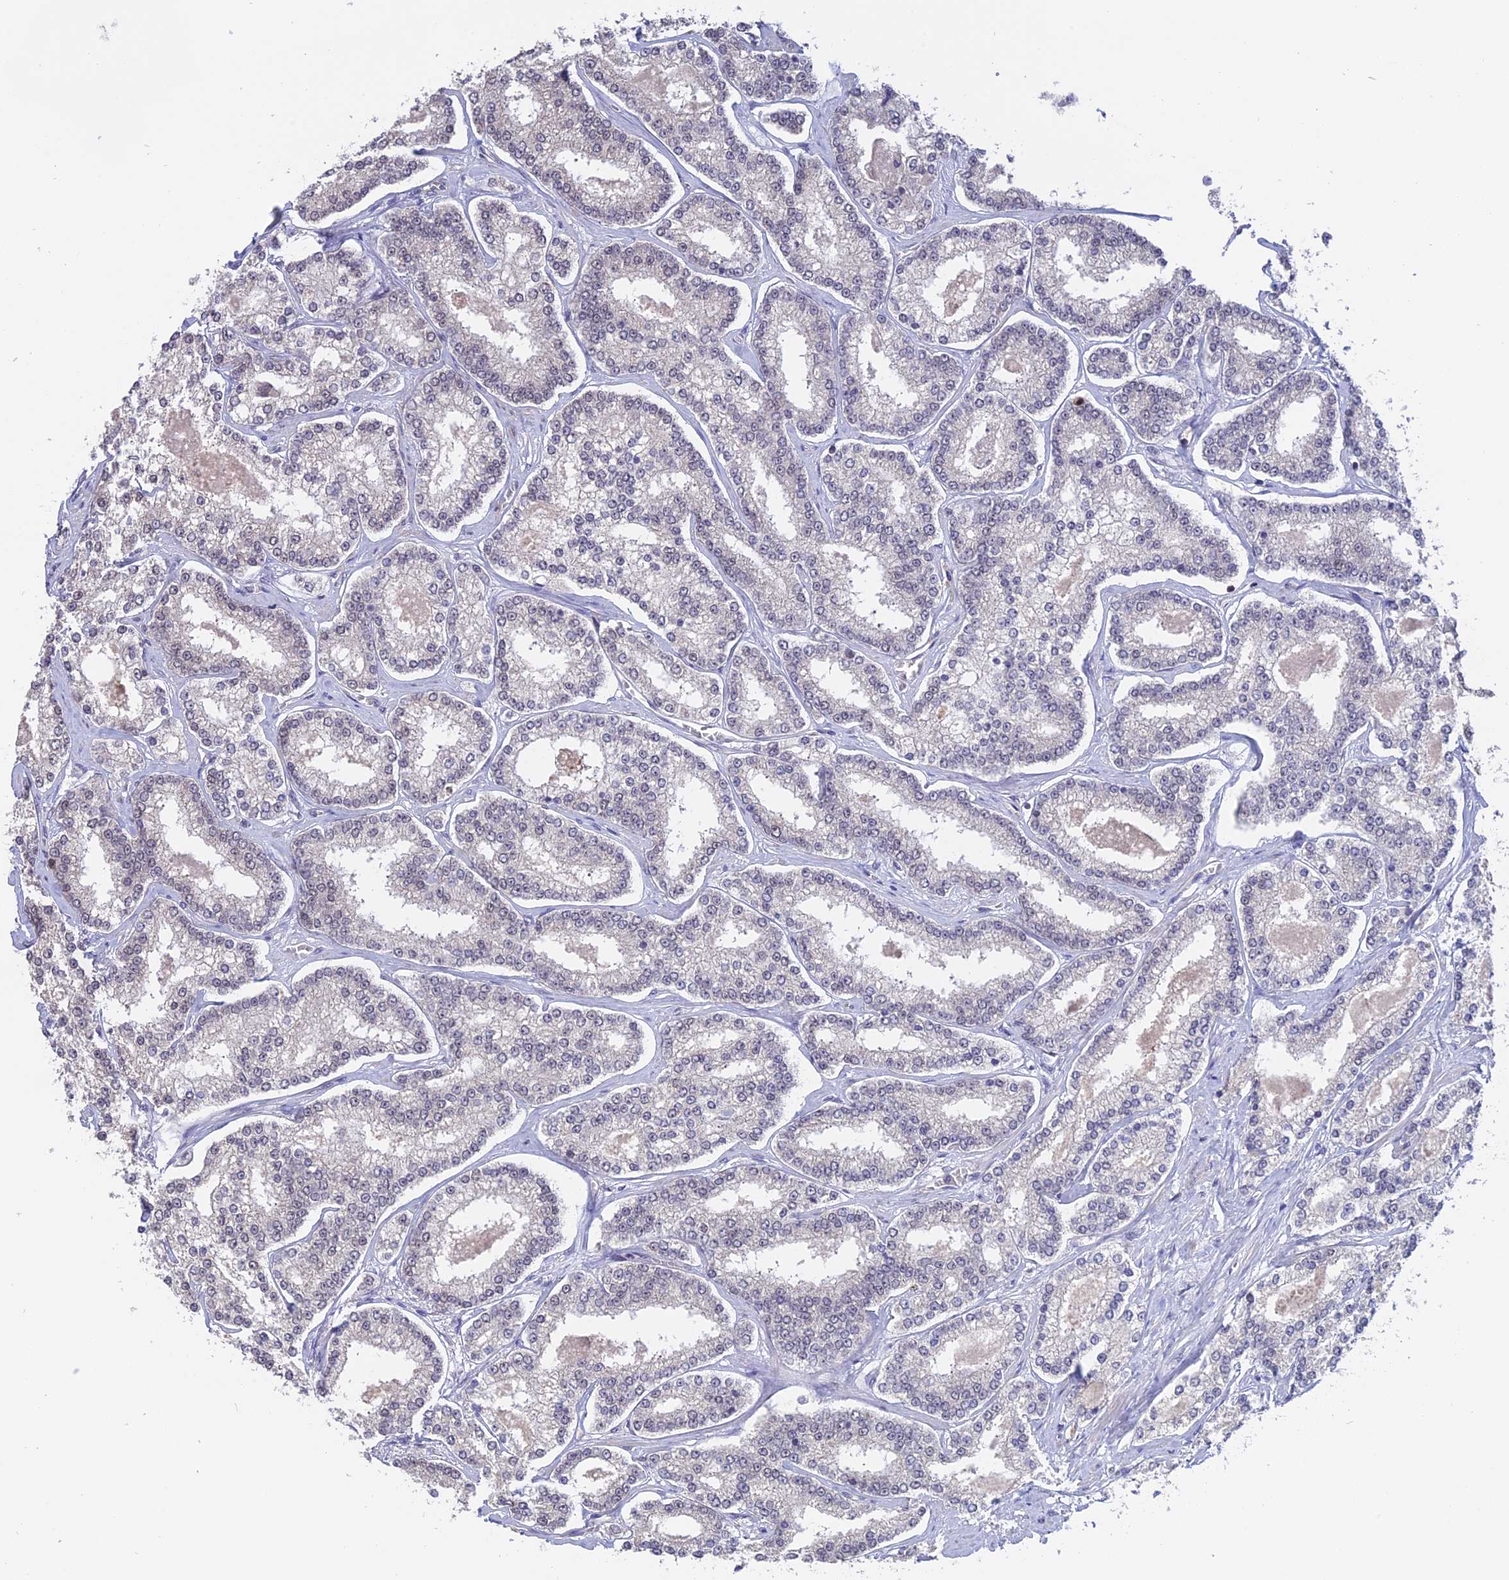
{"staining": {"intensity": "negative", "quantity": "none", "location": "none"}, "tissue": "prostate cancer", "cell_type": "Tumor cells", "image_type": "cancer", "snomed": [{"axis": "morphology", "description": "Normal tissue, NOS"}, {"axis": "morphology", "description": "Adenocarcinoma, High grade"}, {"axis": "topography", "description": "Prostate"}], "caption": "Tumor cells show no significant positivity in prostate adenocarcinoma (high-grade).", "gene": "RFC5", "patient": {"sex": "male", "age": 83}}